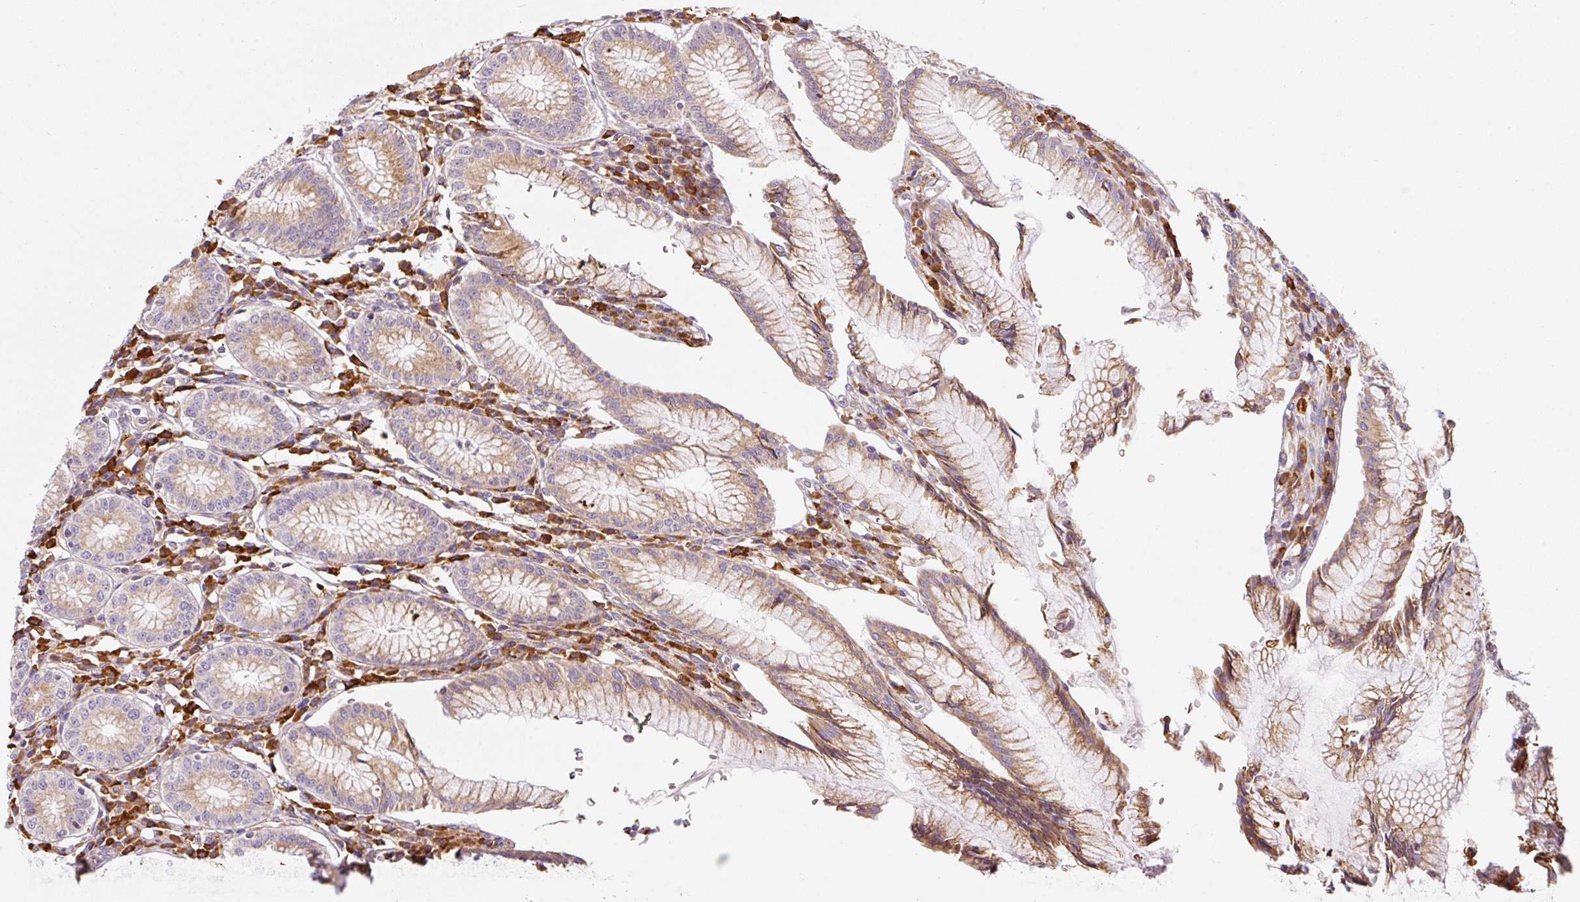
{"staining": {"intensity": "strong", "quantity": "25%-75%", "location": "cytoplasmic/membranous"}, "tissue": "stomach", "cell_type": "Glandular cells", "image_type": "normal", "snomed": [{"axis": "morphology", "description": "Normal tissue, NOS"}, {"axis": "topography", "description": "Stomach"}], "caption": "IHC of unremarkable stomach demonstrates high levels of strong cytoplasmic/membranous expression in approximately 25%-75% of glandular cells.", "gene": "MORN4", "patient": {"sex": "male", "age": 55}}